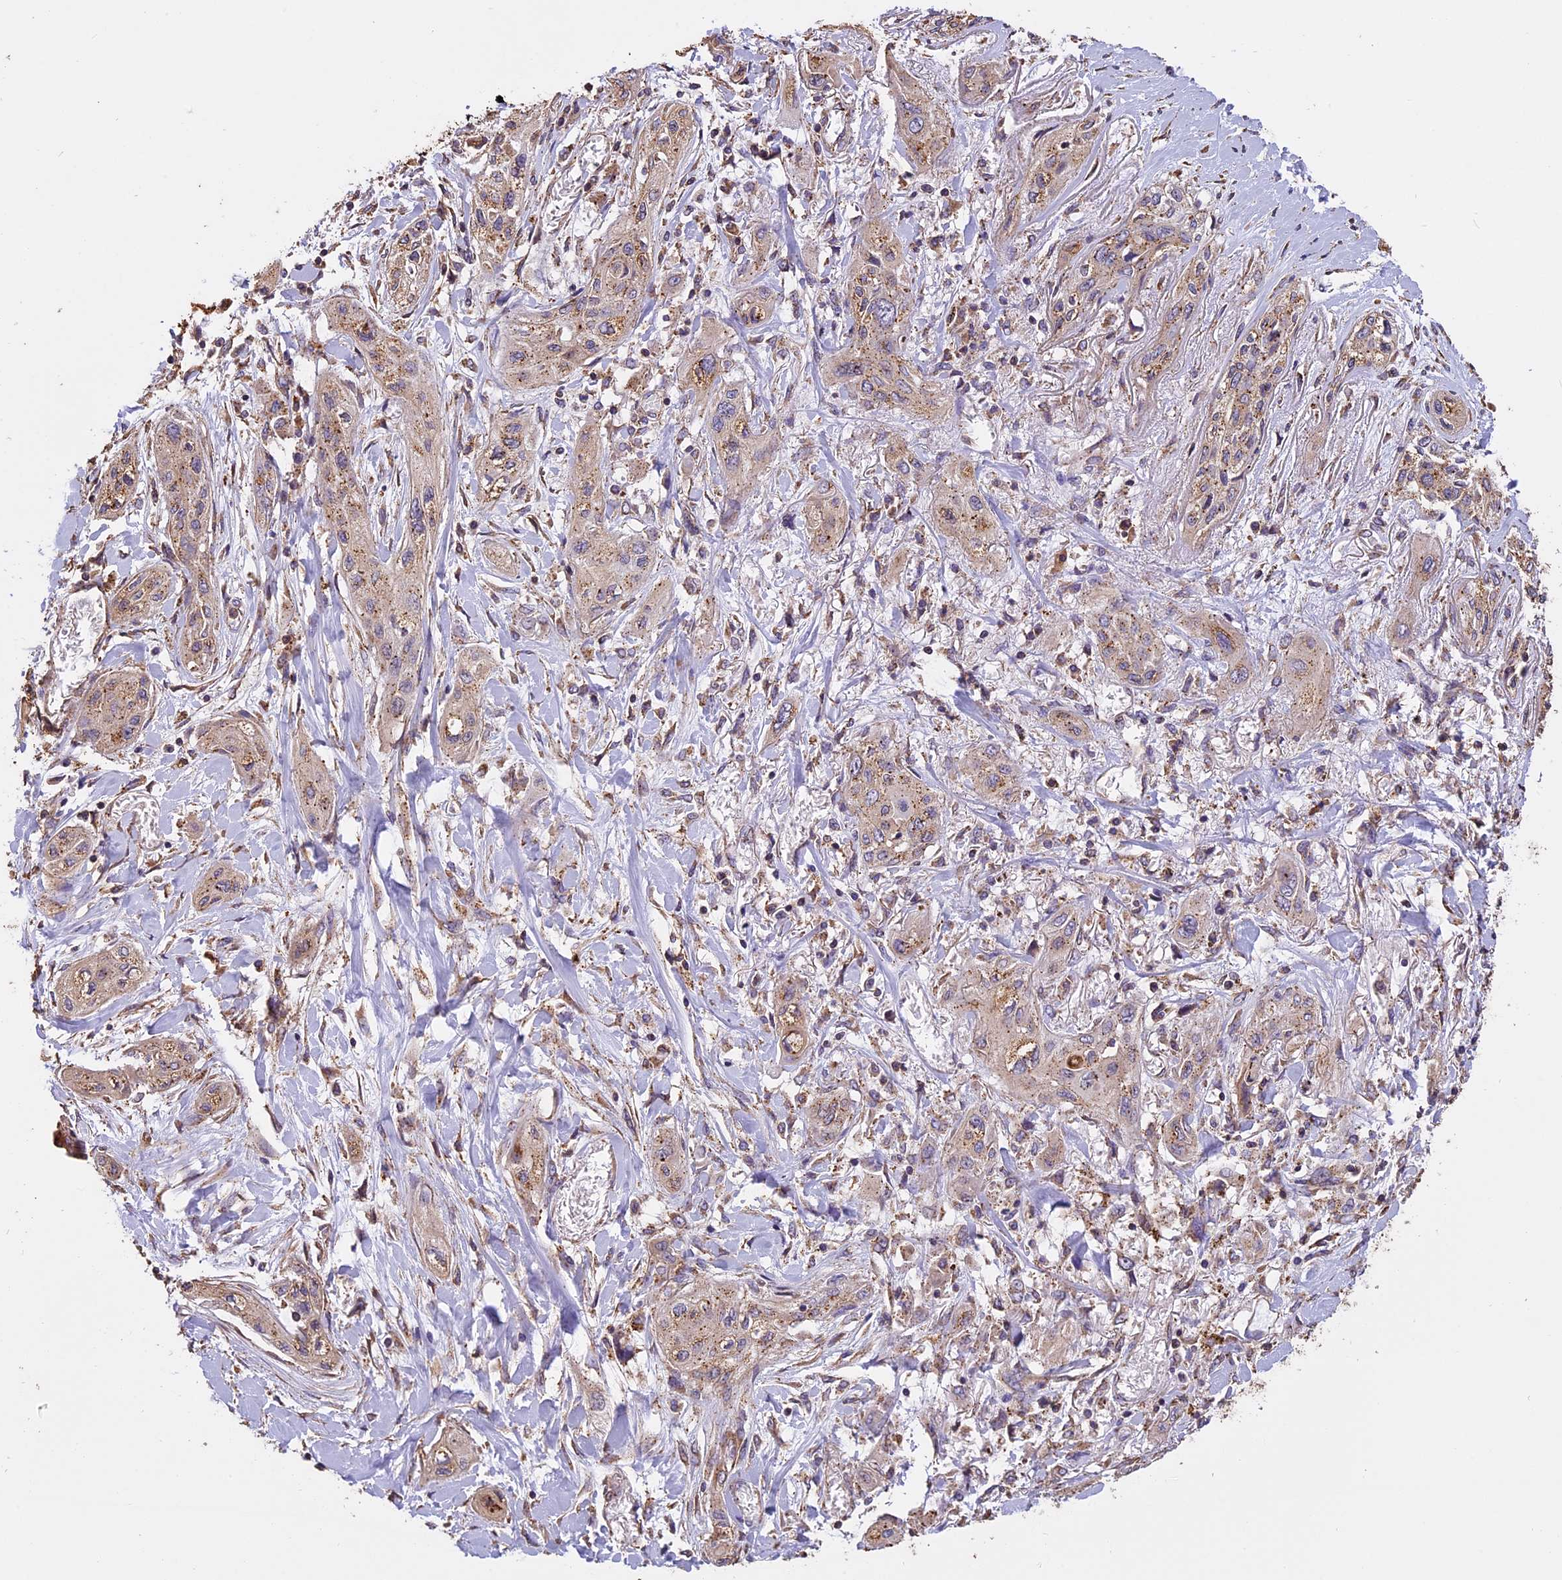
{"staining": {"intensity": "weak", "quantity": "<25%", "location": "cytoplasmic/membranous"}, "tissue": "lung cancer", "cell_type": "Tumor cells", "image_type": "cancer", "snomed": [{"axis": "morphology", "description": "Squamous cell carcinoma, NOS"}, {"axis": "topography", "description": "Lung"}], "caption": "High power microscopy photomicrograph of an immunohistochemistry image of lung cancer, revealing no significant expression in tumor cells. Nuclei are stained in blue.", "gene": "CHMP2A", "patient": {"sex": "female", "age": 47}}